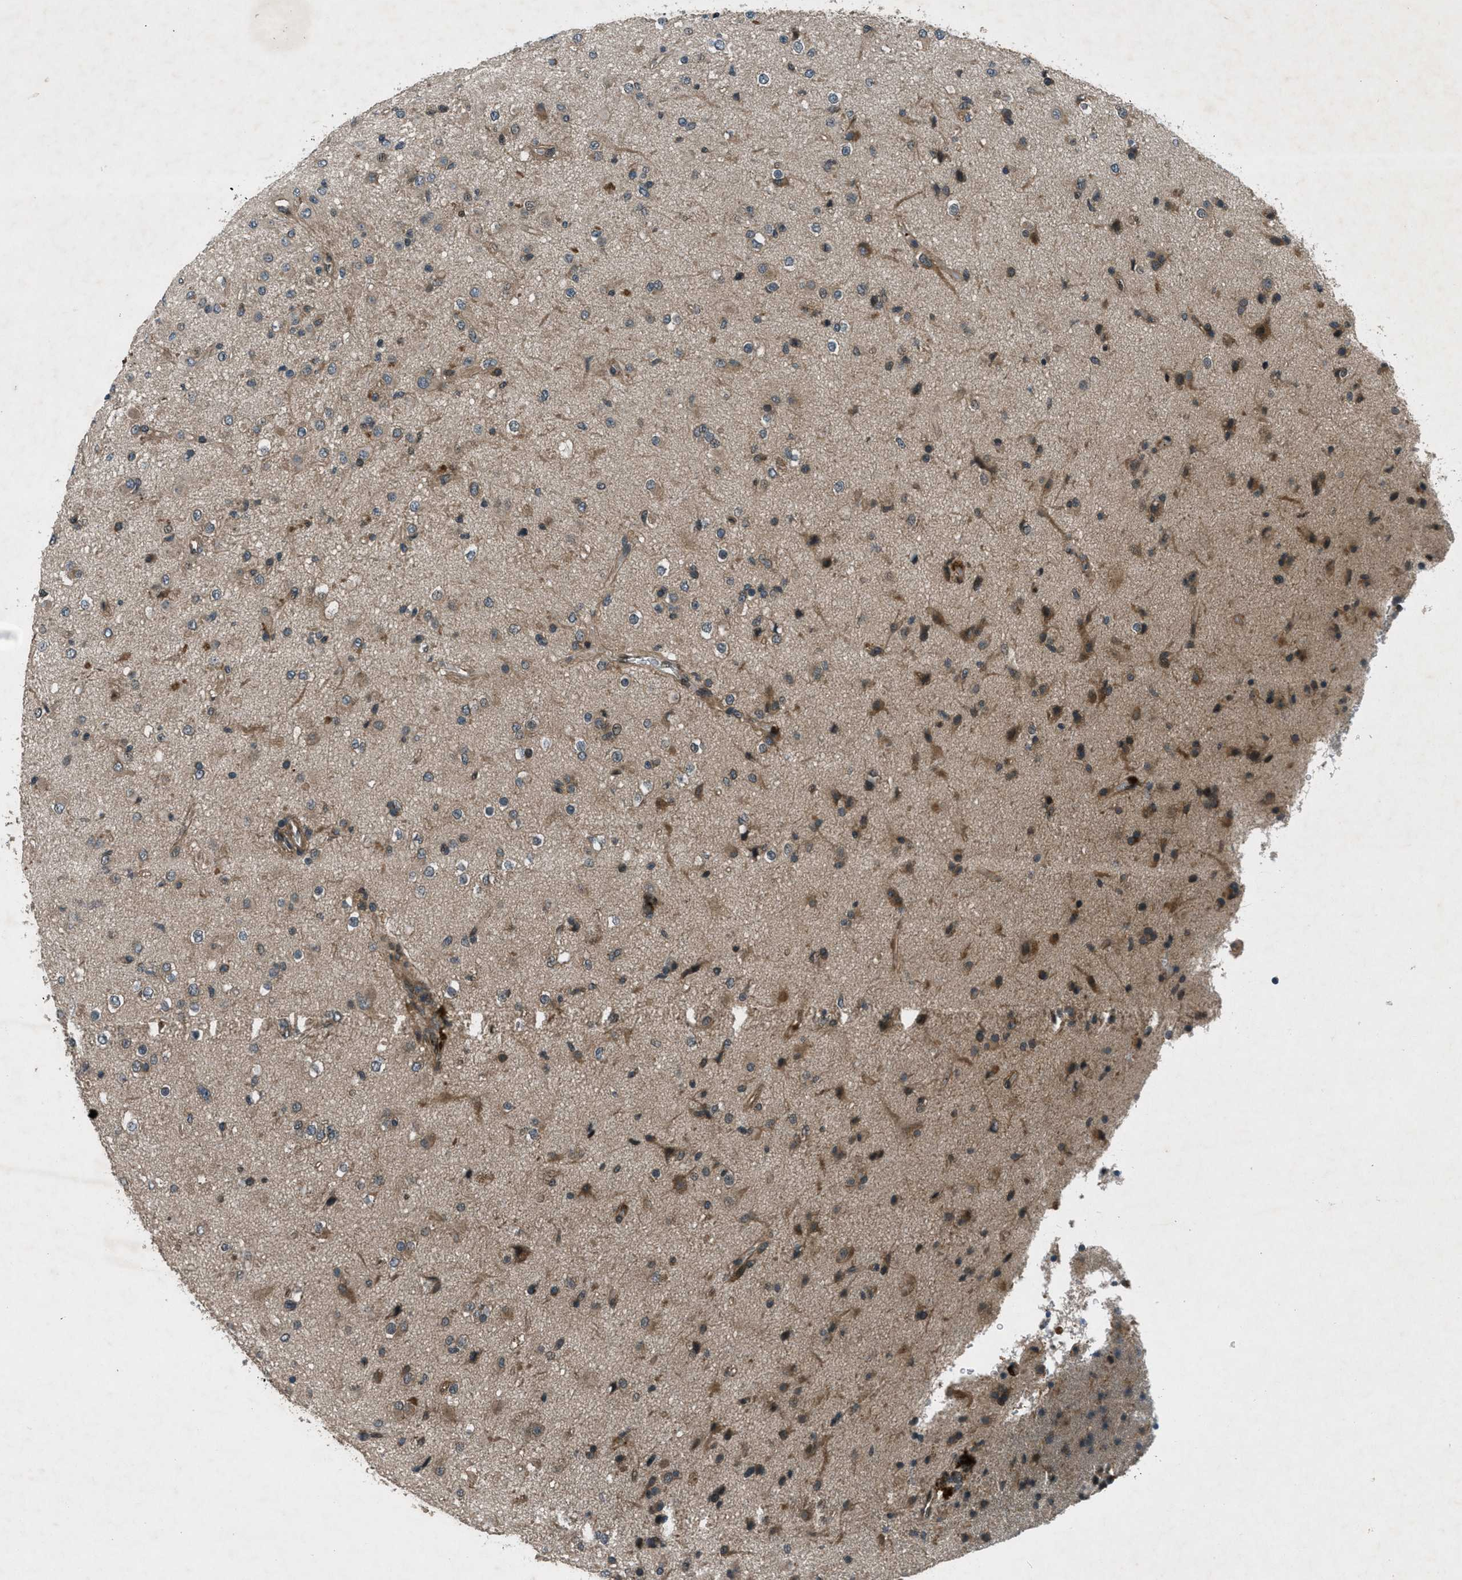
{"staining": {"intensity": "moderate", "quantity": ">75%", "location": "cytoplasmic/membranous"}, "tissue": "glioma", "cell_type": "Tumor cells", "image_type": "cancer", "snomed": [{"axis": "morphology", "description": "Glioma, malignant, Low grade"}, {"axis": "topography", "description": "Brain"}], "caption": "Approximately >75% of tumor cells in human glioma exhibit moderate cytoplasmic/membranous protein expression as visualized by brown immunohistochemical staining.", "gene": "EPSTI1", "patient": {"sex": "male", "age": 65}}